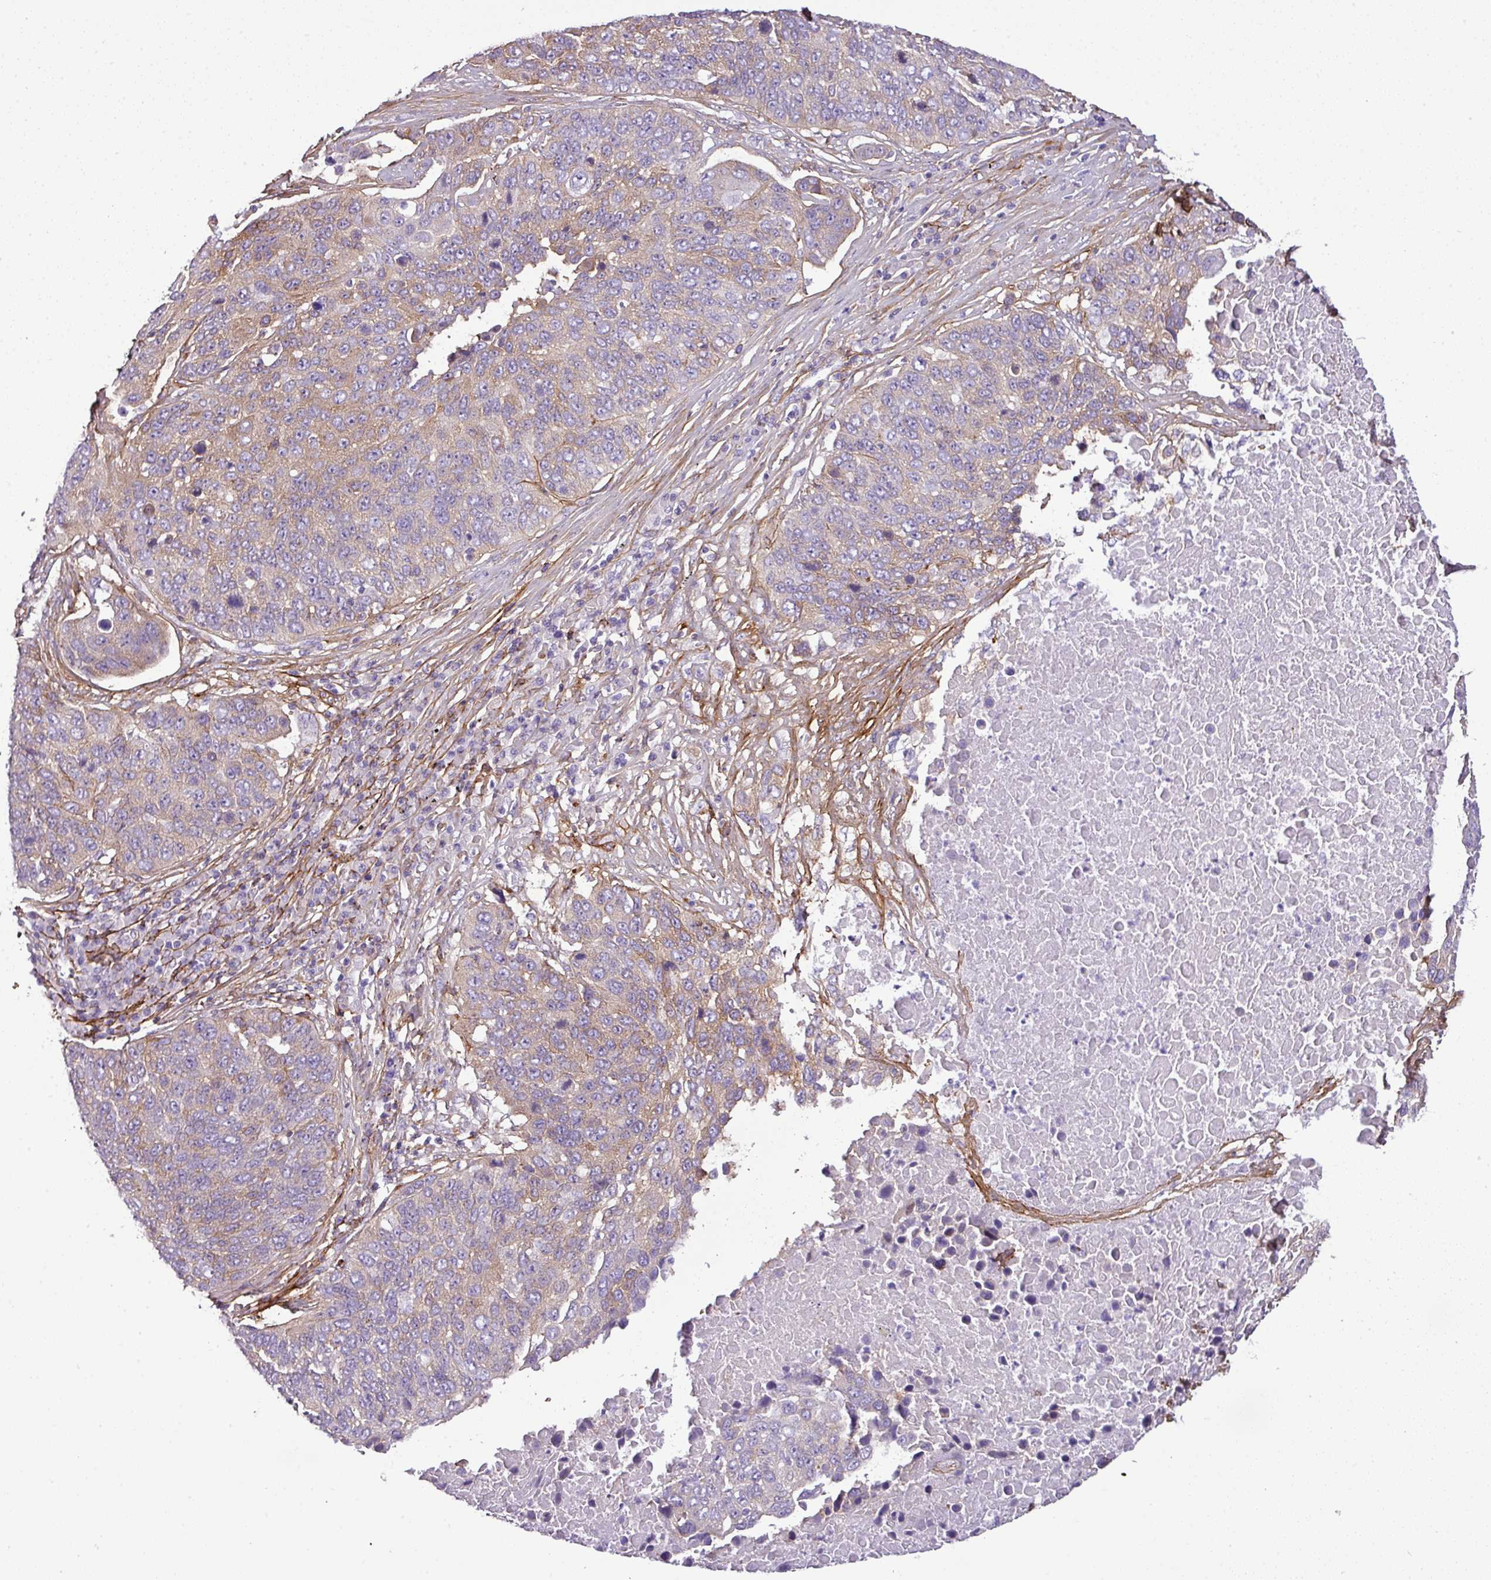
{"staining": {"intensity": "weak", "quantity": "25%-75%", "location": "cytoplasmic/membranous"}, "tissue": "lung cancer", "cell_type": "Tumor cells", "image_type": "cancer", "snomed": [{"axis": "morphology", "description": "Squamous cell carcinoma, NOS"}, {"axis": "topography", "description": "Lung"}], "caption": "Weak cytoplasmic/membranous positivity is present in approximately 25%-75% of tumor cells in lung squamous cell carcinoma.", "gene": "PARD6G", "patient": {"sex": "male", "age": 66}}